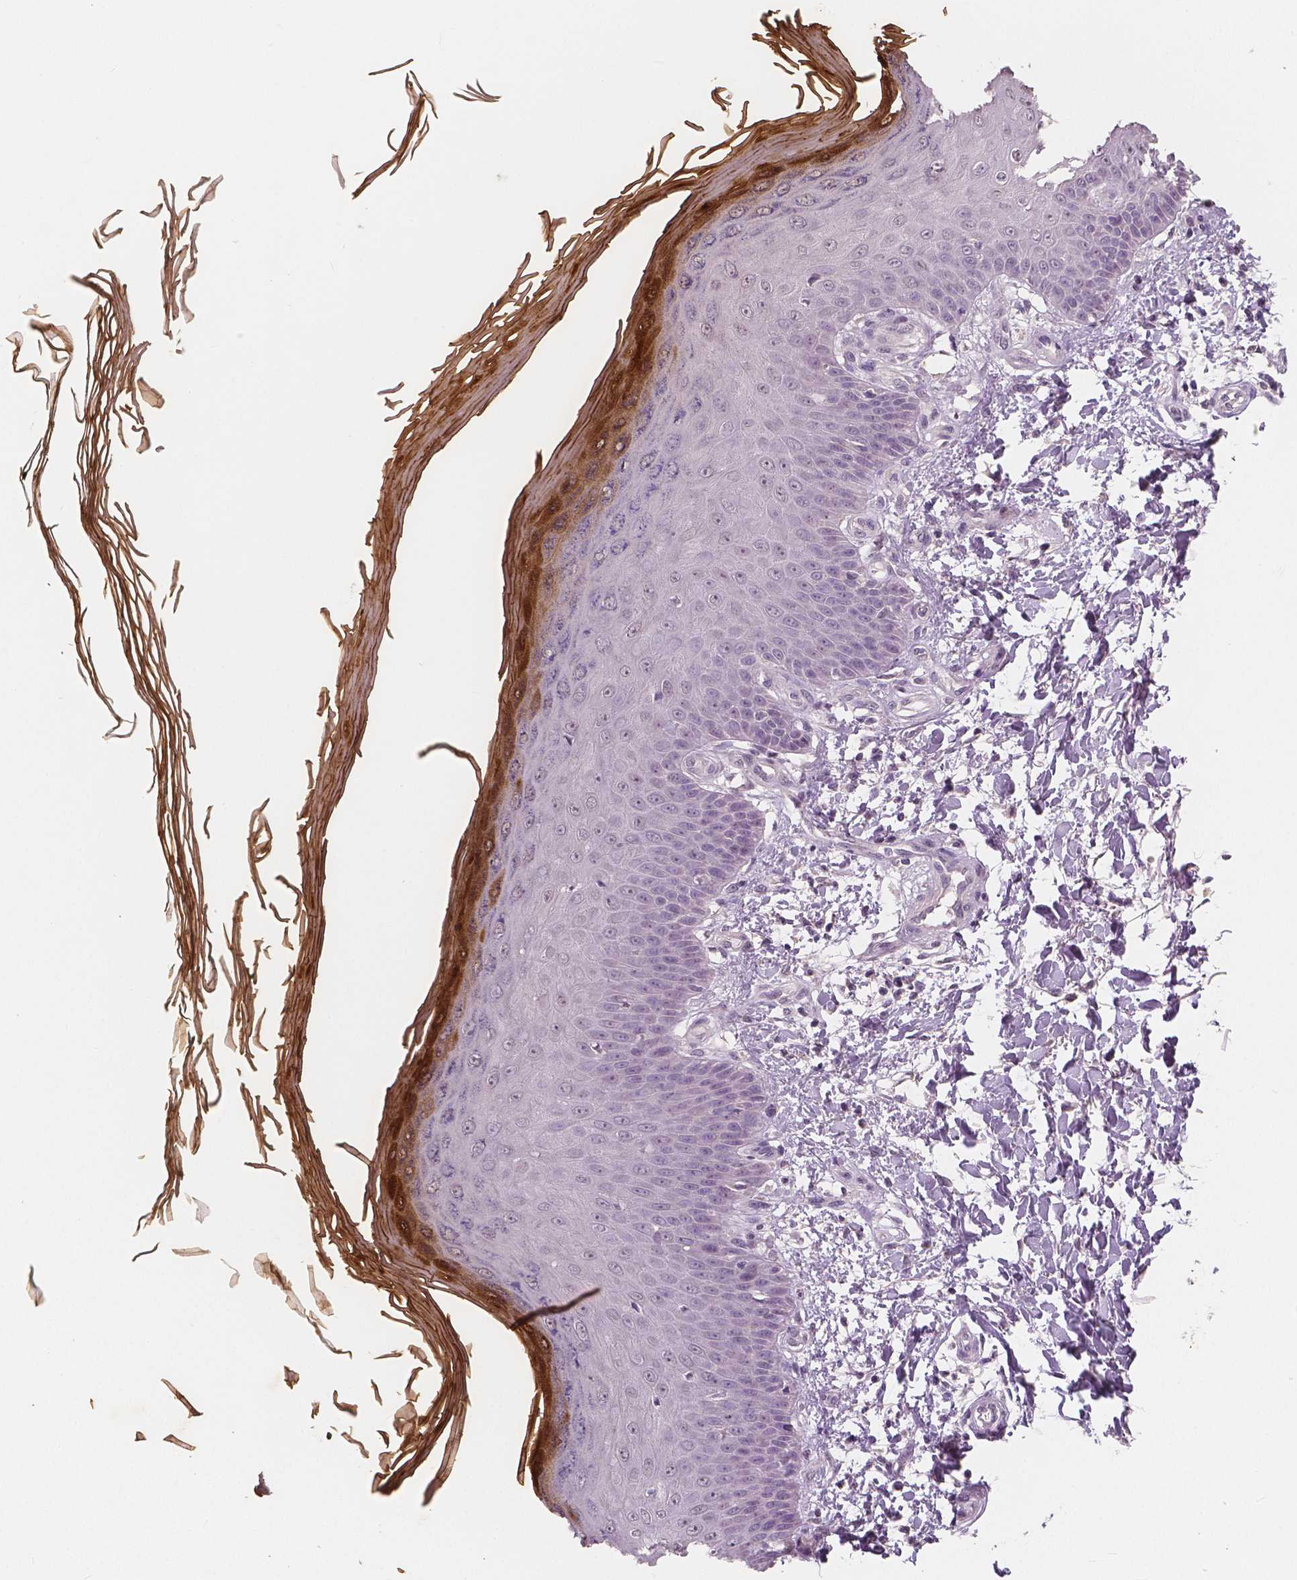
{"staining": {"intensity": "negative", "quantity": "none", "location": "none"}, "tissue": "skin", "cell_type": "Fibroblasts", "image_type": "normal", "snomed": [{"axis": "morphology", "description": "Normal tissue, NOS"}, {"axis": "topography", "description": "Skin"}], "caption": "The micrograph displays no significant expression in fibroblasts of skin. The staining is performed using DAB (3,3'-diaminobenzidine) brown chromogen with nuclei counter-stained in using hematoxylin.", "gene": "RNASE7", "patient": {"sex": "female", "age": 62}}